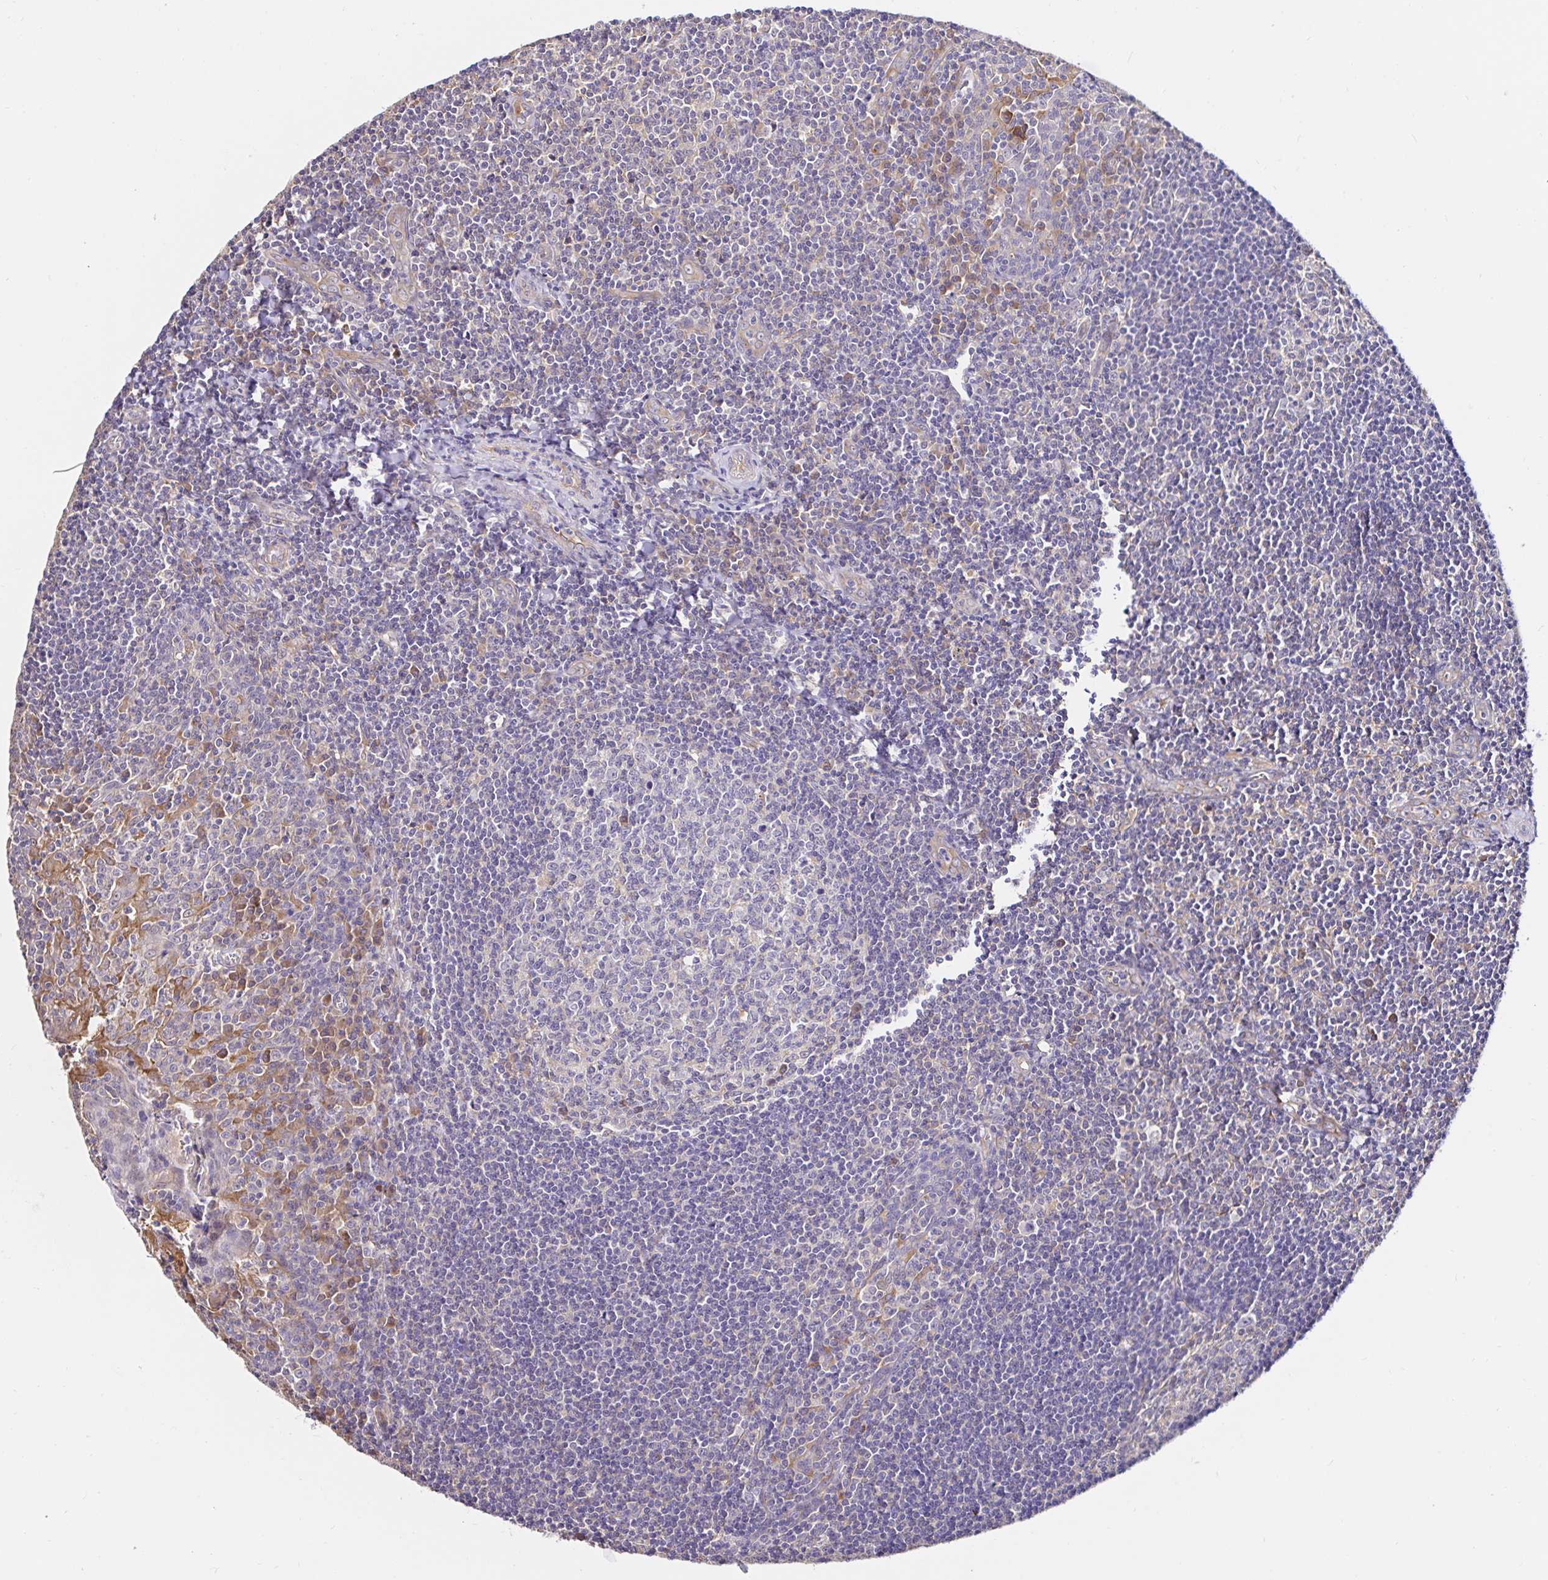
{"staining": {"intensity": "weak", "quantity": "<25%", "location": "cytoplasmic/membranous"}, "tissue": "tonsil", "cell_type": "Germinal center cells", "image_type": "normal", "snomed": [{"axis": "morphology", "description": "Normal tissue, NOS"}, {"axis": "morphology", "description": "Inflammation, NOS"}, {"axis": "topography", "description": "Tonsil"}], "caption": "An immunohistochemistry (IHC) micrograph of normal tonsil is shown. There is no staining in germinal center cells of tonsil.", "gene": "RSRP1", "patient": {"sex": "female", "age": 31}}